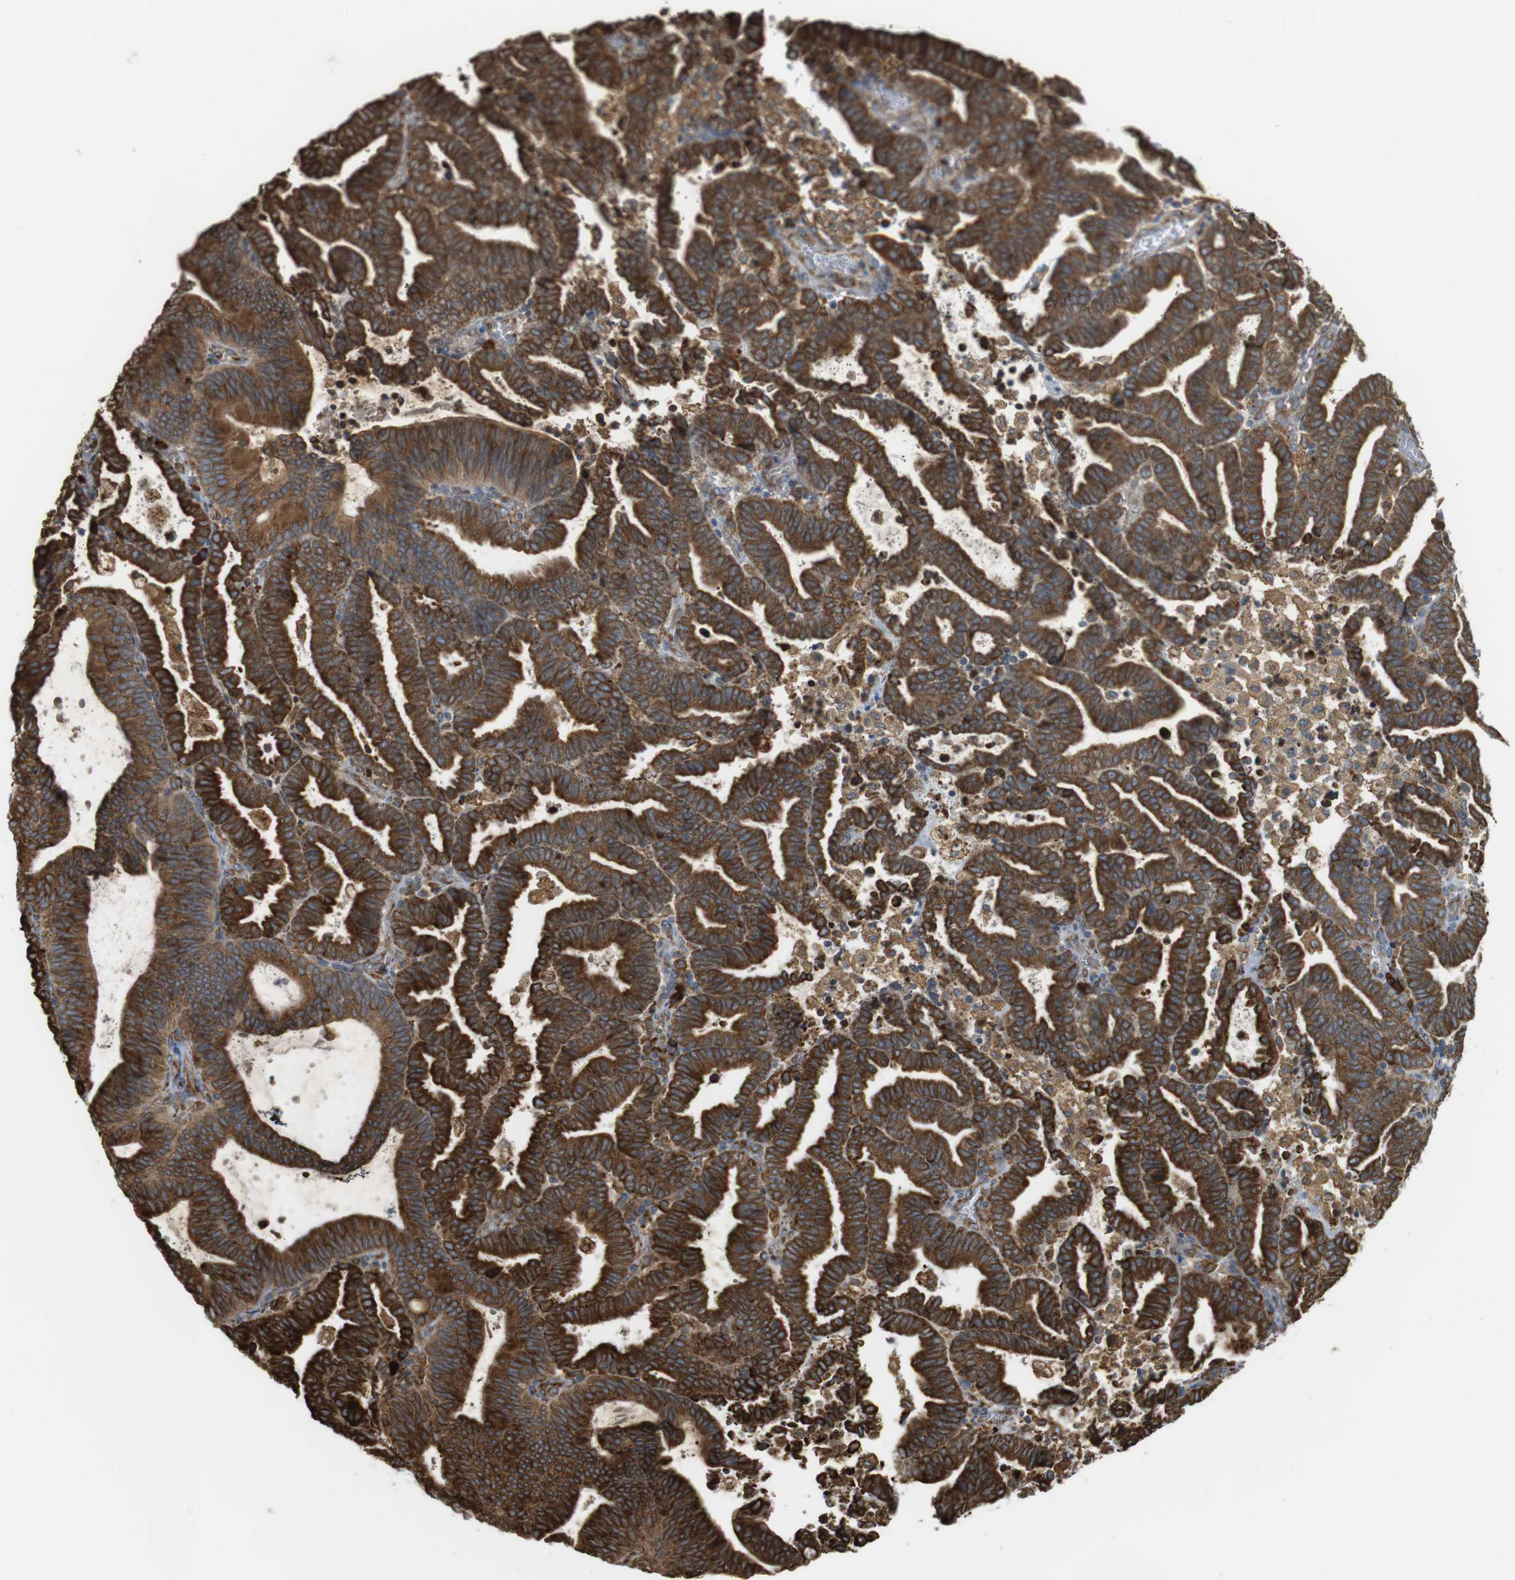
{"staining": {"intensity": "strong", "quantity": ">75%", "location": "cytoplasmic/membranous"}, "tissue": "endometrial cancer", "cell_type": "Tumor cells", "image_type": "cancer", "snomed": [{"axis": "morphology", "description": "Adenocarcinoma, NOS"}, {"axis": "topography", "description": "Uterus"}], "caption": "Strong cytoplasmic/membranous staining is identified in approximately >75% of tumor cells in endometrial cancer (adenocarcinoma).", "gene": "MBOAT2", "patient": {"sex": "female", "age": 83}}